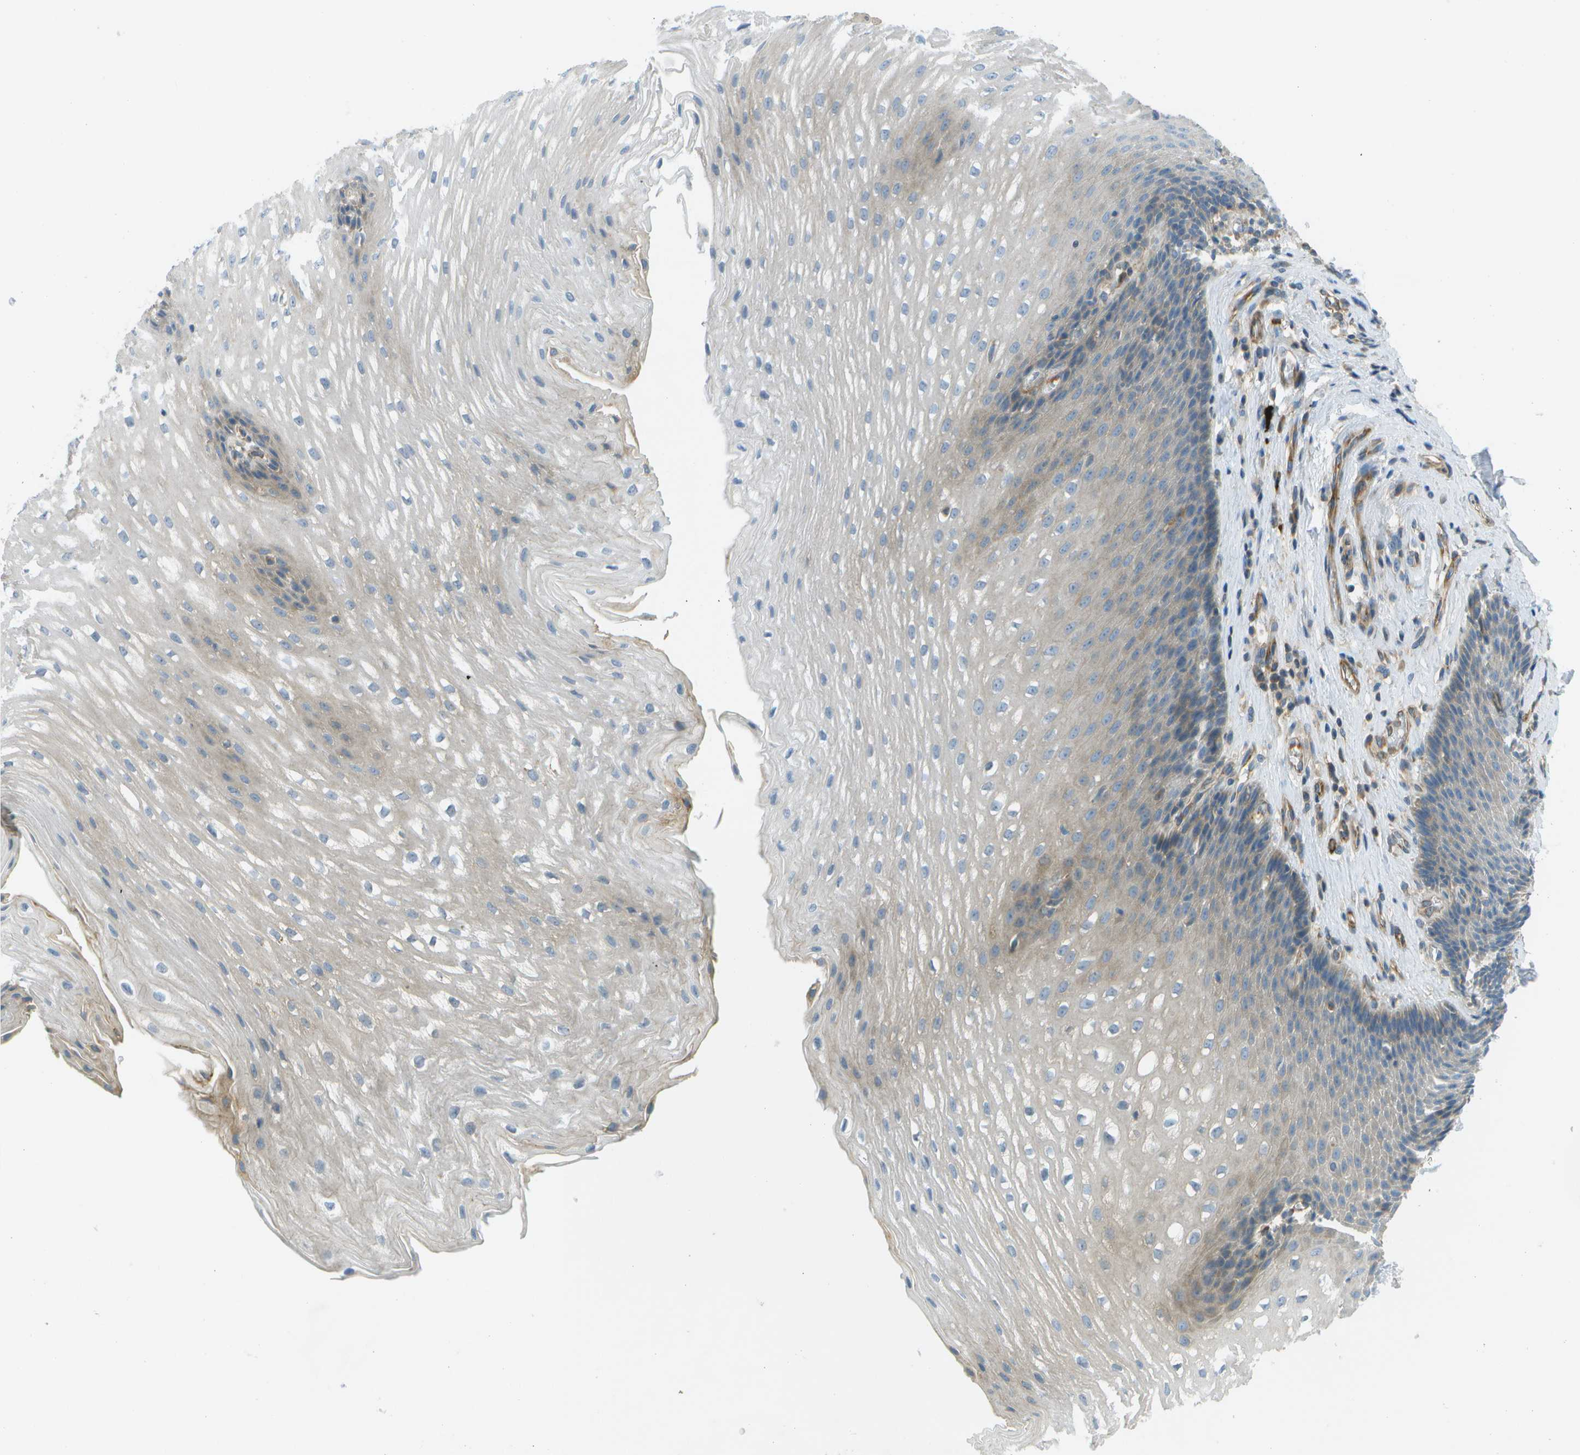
{"staining": {"intensity": "weak", "quantity": "<25%", "location": "cytoplasmic/membranous"}, "tissue": "esophagus", "cell_type": "Squamous epithelial cells", "image_type": "normal", "snomed": [{"axis": "morphology", "description": "Normal tissue, NOS"}, {"axis": "topography", "description": "Esophagus"}], "caption": "Immunohistochemical staining of normal esophagus displays no significant positivity in squamous epithelial cells. (DAB (3,3'-diaminobenzidine) immunohistochemistry (IHC), high magnification).", "gene": "WNK2", "patient": {"sex": "male", "age": 48}}